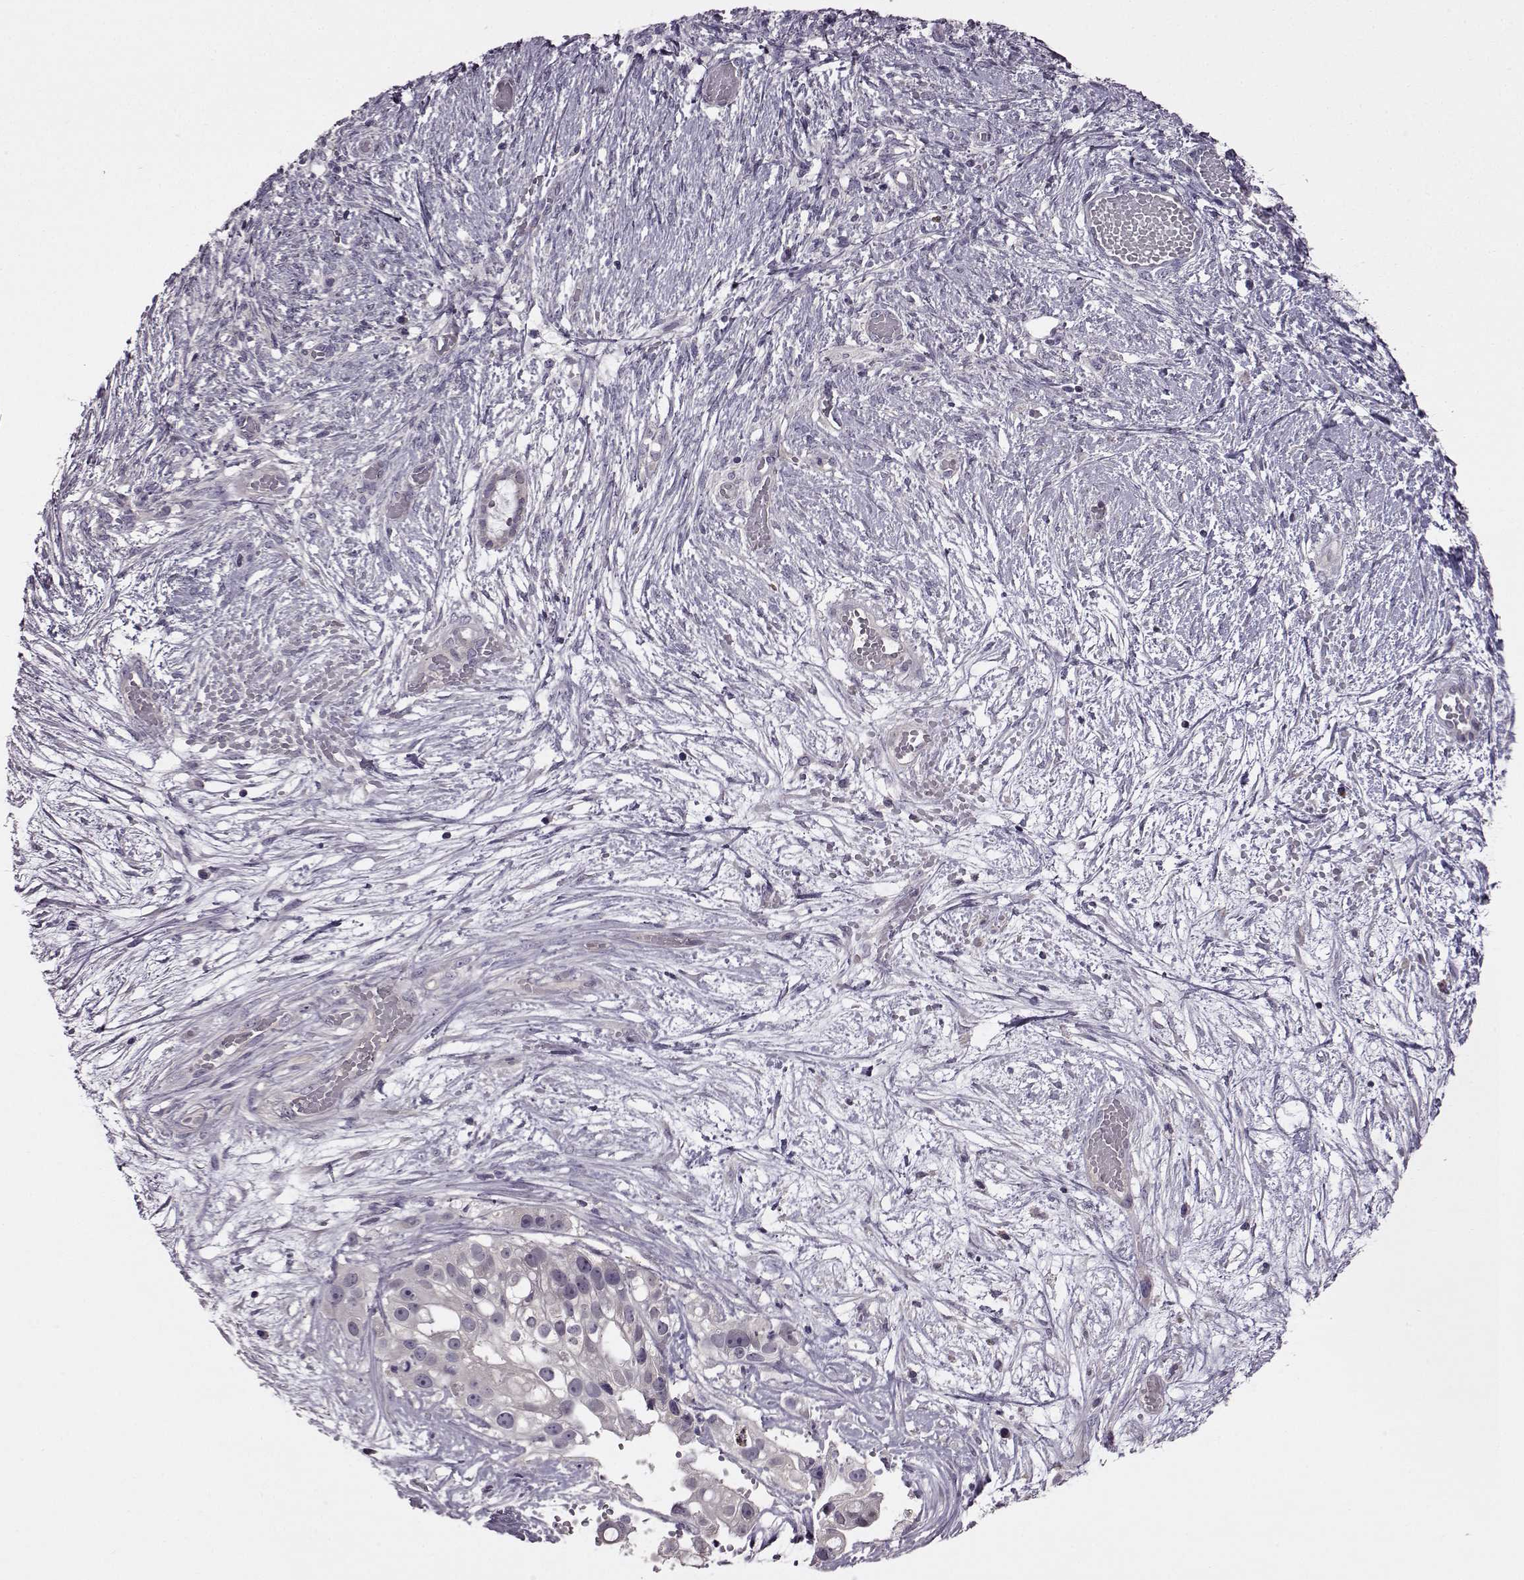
{"staining": {"intensity": "negative", "quantity": "none", "location": "none"}, "tissue": "ovarian cancer", "cell_type": "Tumor cells", "image_type": "cancer", "snomed": [{"axis": "morphology", "description": "Cystadenocarcinoma, serous, NOS"}, {"axis": "topography", "description": "Ovary"}], "caption": "Tumor cells show no significant protein staining in serous cystadenocarcinoma (ovarian).", "gene": "ADGRG2", "patient": {"sex": "female", "age": 56}}